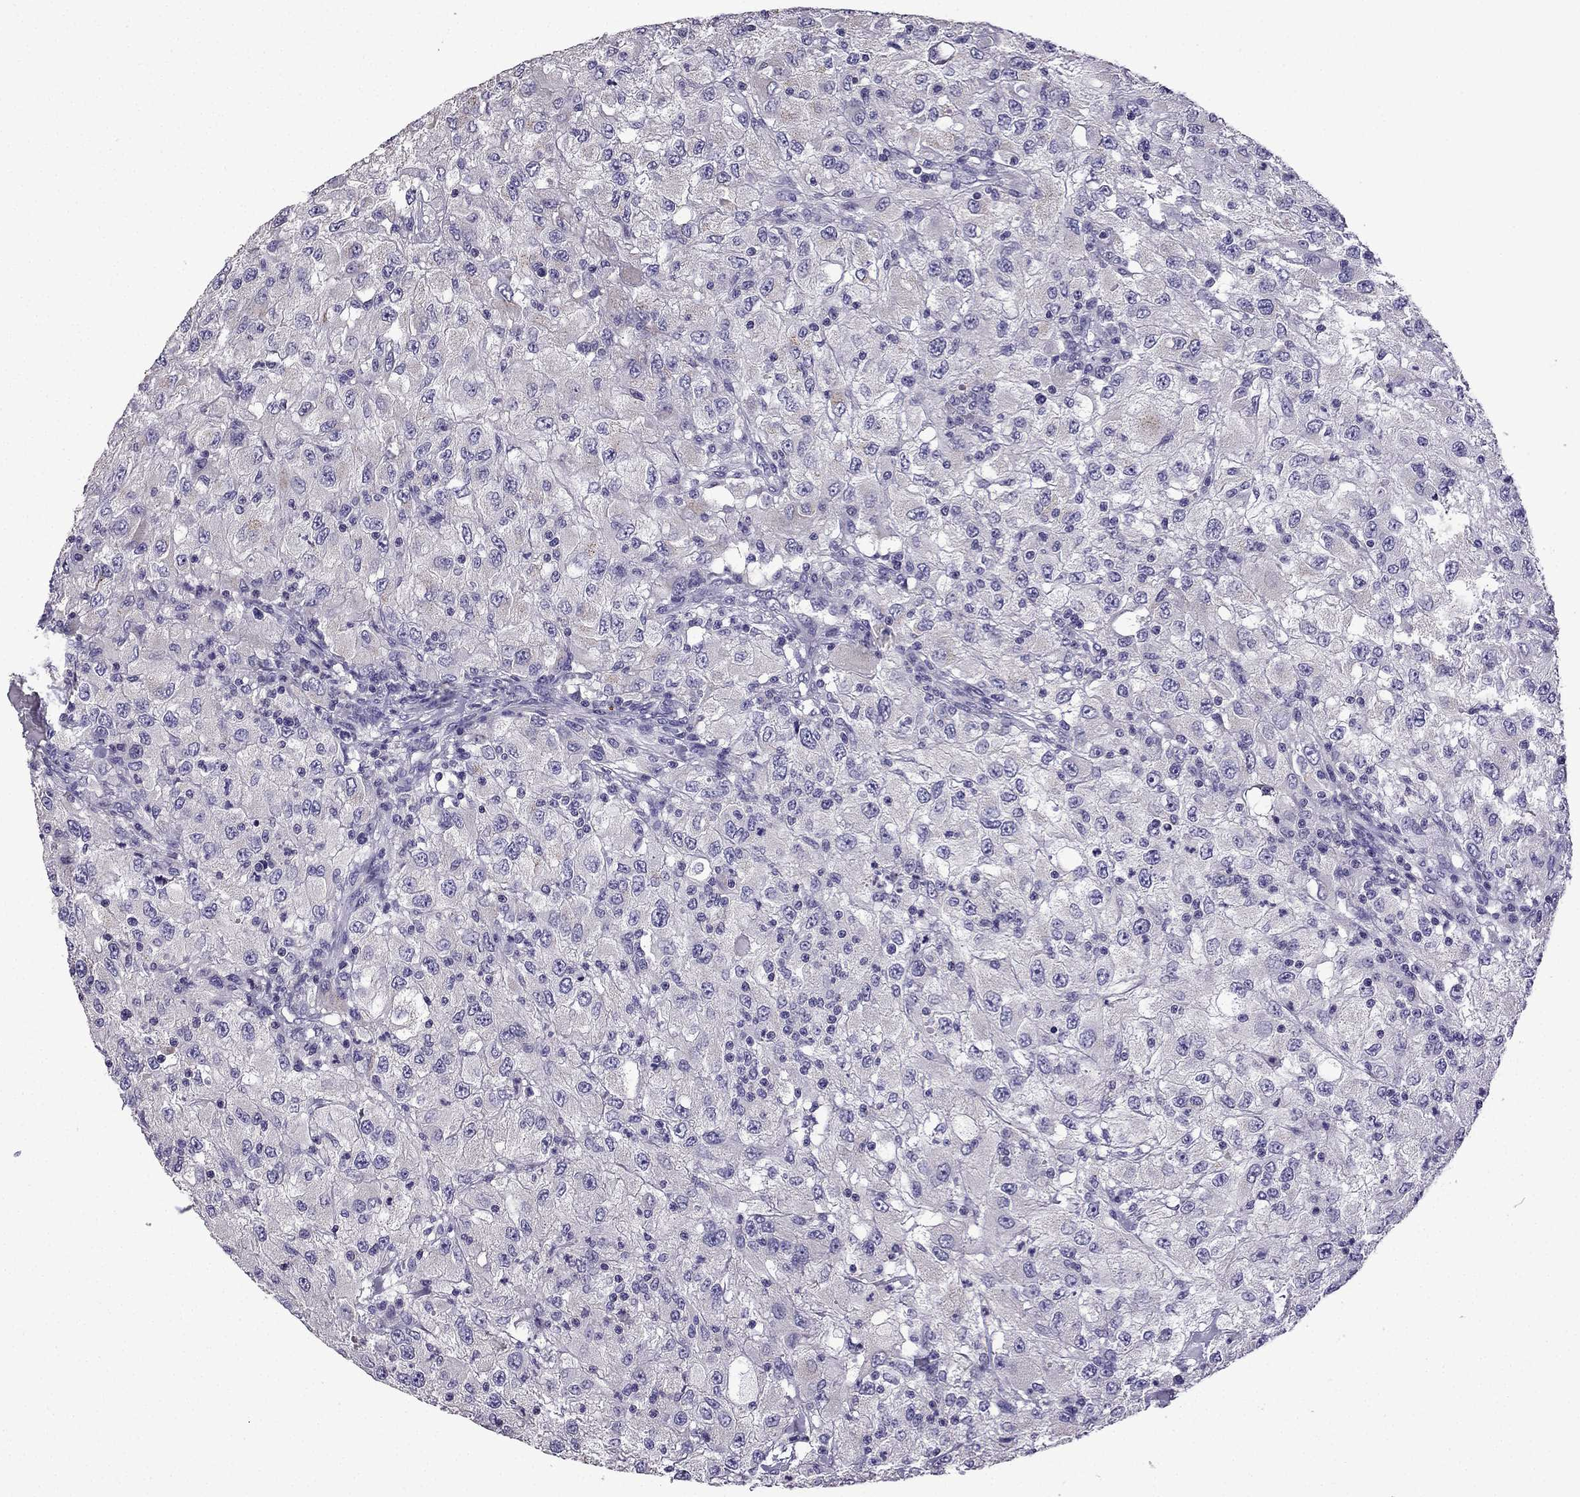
{"staining": {"intensity": "negative", "quantity": "none", "location": "none"}, "tissue": "renal cancer", "cell_type": "Tumor cells", "image_type": "cancer", "snomed": [{"axis": "morphology", "description": "Adenocarcinoma, NOS"}, {"axis": "topography", "description": "Kidney"}], "caption": "Renal cancer (adenocarcinoma) stained for a protein using immunohistochemistry shows no positivity tumor cells.", "gene": "TTN", "patient": {"sex": "female", "age": 67}}